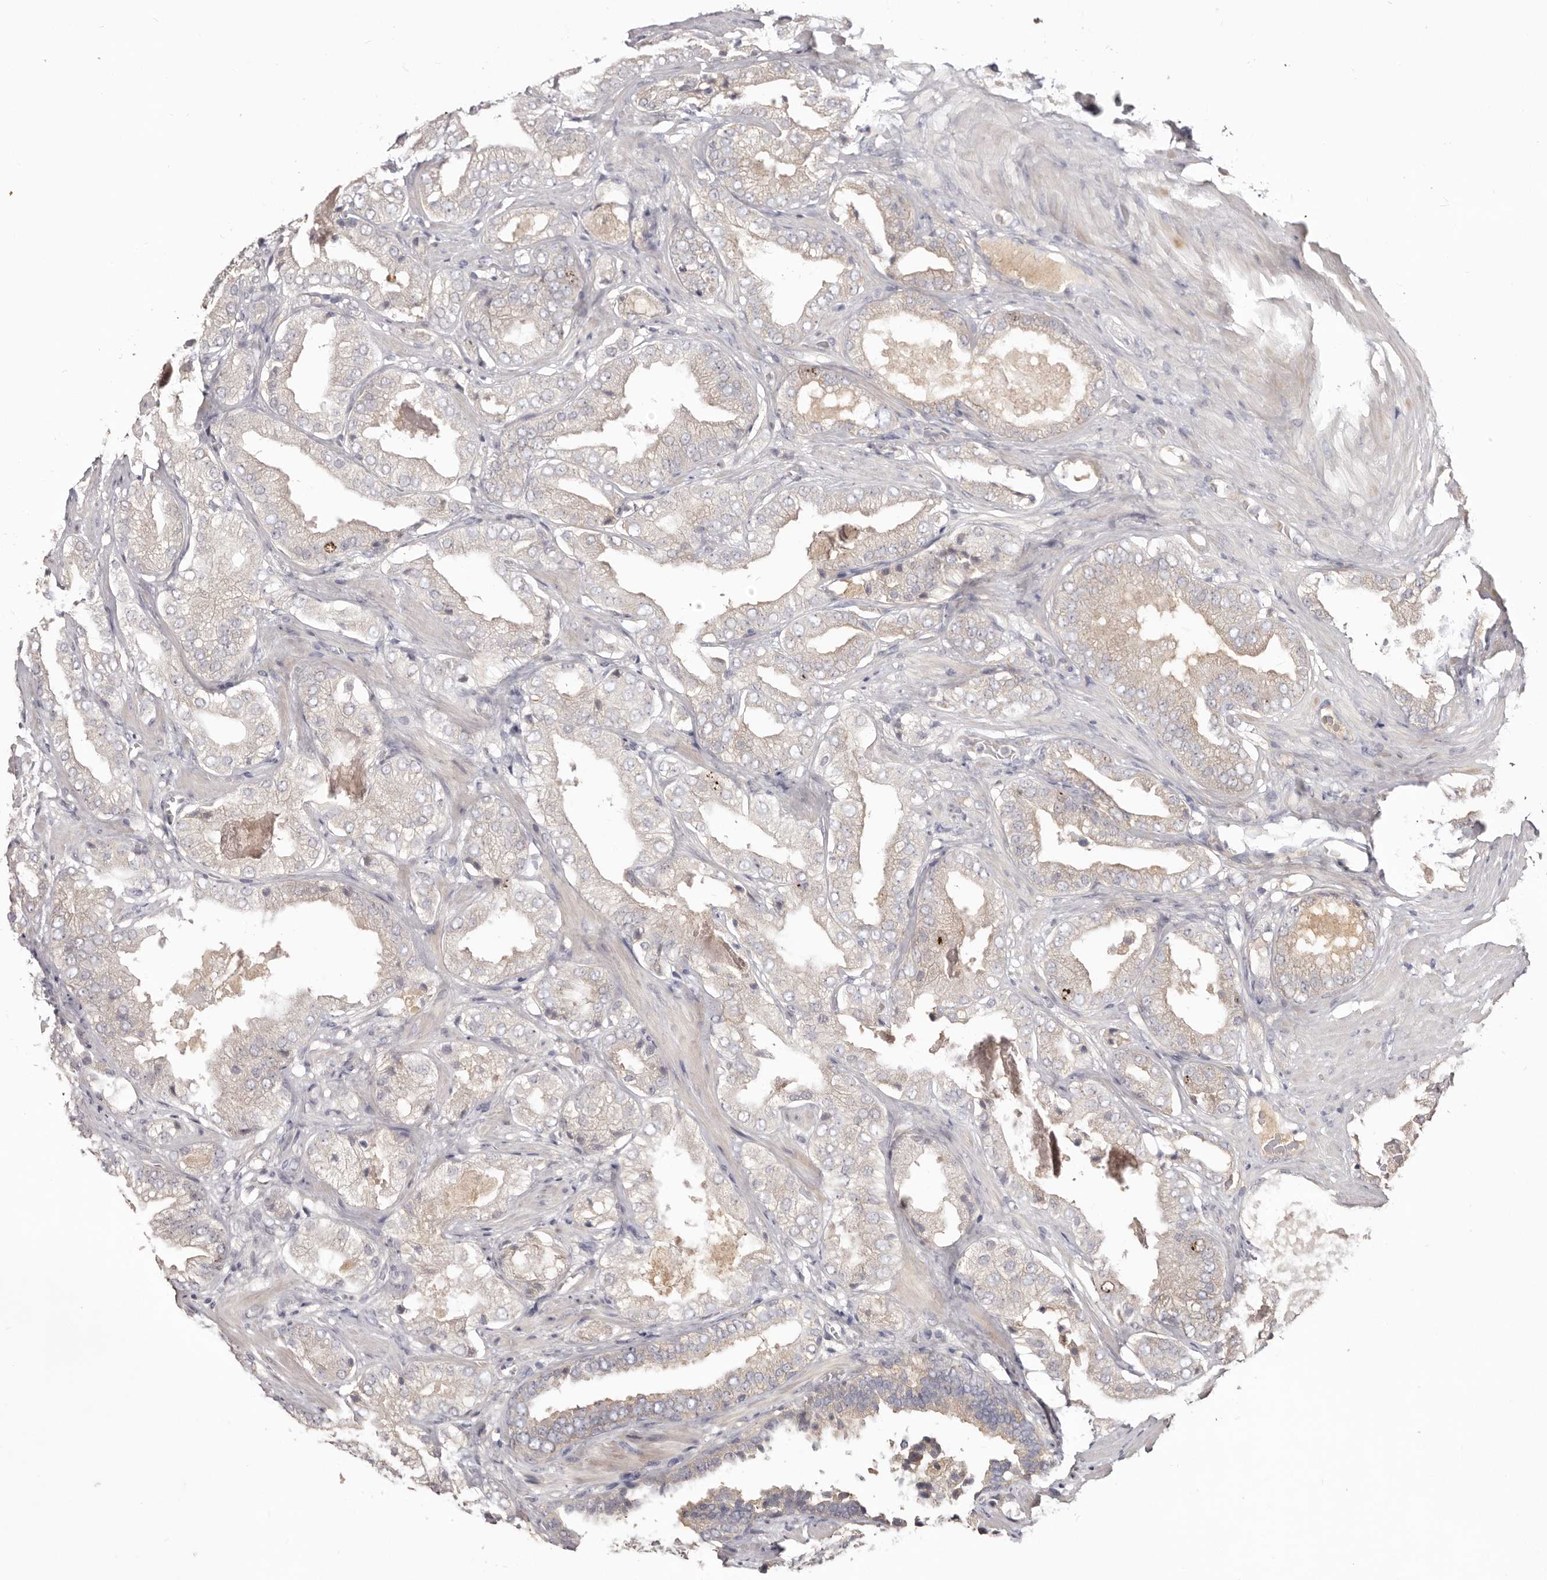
{"staining": {"intensity": "negative", "quantity": "none", "location": "none"}, "tissue": "prostate cancer", "cell_type": "Tumor cells", "image_type": "cancer", "snomed": [{"axis": "morphology", "description": "Adenocarcinoma, High grade"}, {"axis": "topography", "description": "Prostate"}], "caption": "Prostate cancer was stained to show a protein in brown. There is no significant positivity in tumor cells.", "gene": "CCDC190", "patient": {"sex": "male", "age": 58}}